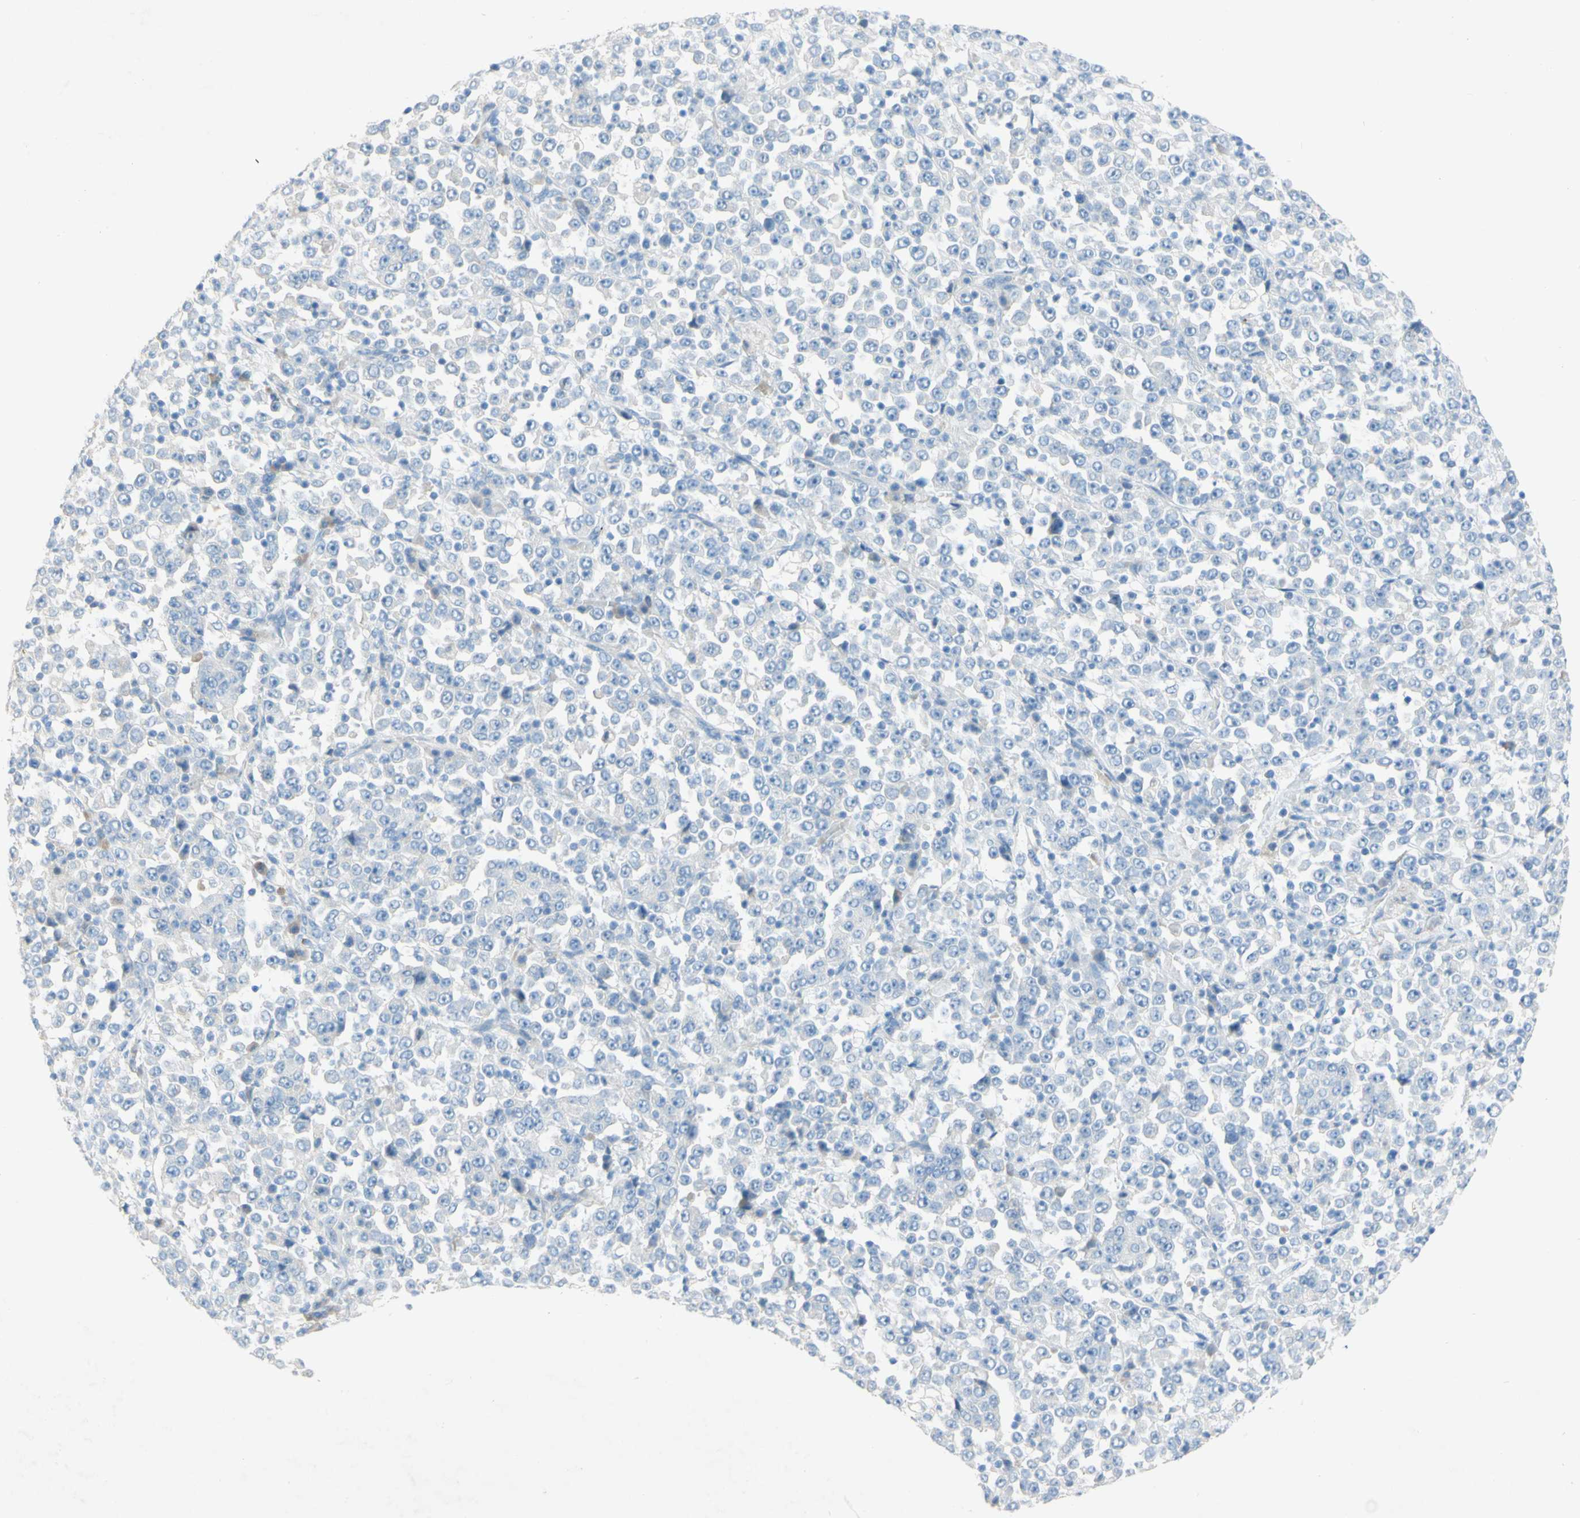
{"staining": {"intensity": "negative", "quantity": "none", "location": "none"}, "tissue": "stomach cancer", "cell_type": "Tumor cells", "image_type": "cancer", "snomed": [{"axis": "morphology", "description": "Normal tissue, NOS"}, {"axis": "morphology", "description": "Adenocarcinoma, NOS"}, {"axis": "topography", "description": "Stomach, upper"}, {"axis": "topography", "description": "Stomach"}], "caption": "This histopathology image is of stomach adenocarcinoma stained with immunohistochemistry (IHC) to label a protein in brown with the nuclei are counter-stained blue. There is no expression in tumor cells.", "gene": "ACADL", "patient": {"sex": "male", "age": 59}}